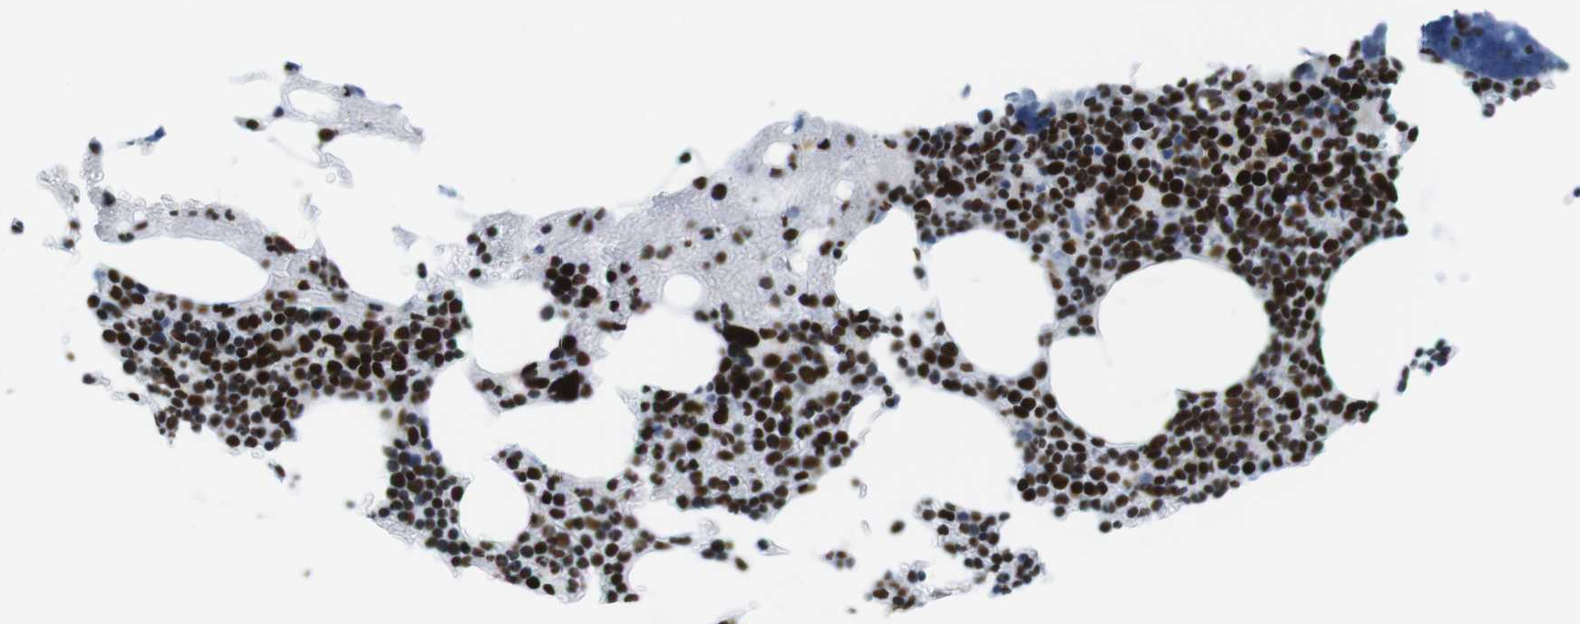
{"staining": {"intensity": "strong", "quantity": ">75%", "location": "nuclear"}, "tissue": "bone marrow", "cell_type": "Hematopoietic cells", "image_type": "normal", "snomed": [{"axis": "morphology", "description": "Normal tissue, NOS"}, {"axis": "topography", "description": "Bone marrow"}], "caption": "Brown immunohistochemical staining in unremarkable bone marrow demonstrates strong nuclear expression in about >75% of hematopoietic cells.", "gene": "CITED2", "patient": {"sex": "female", "age": 66}}